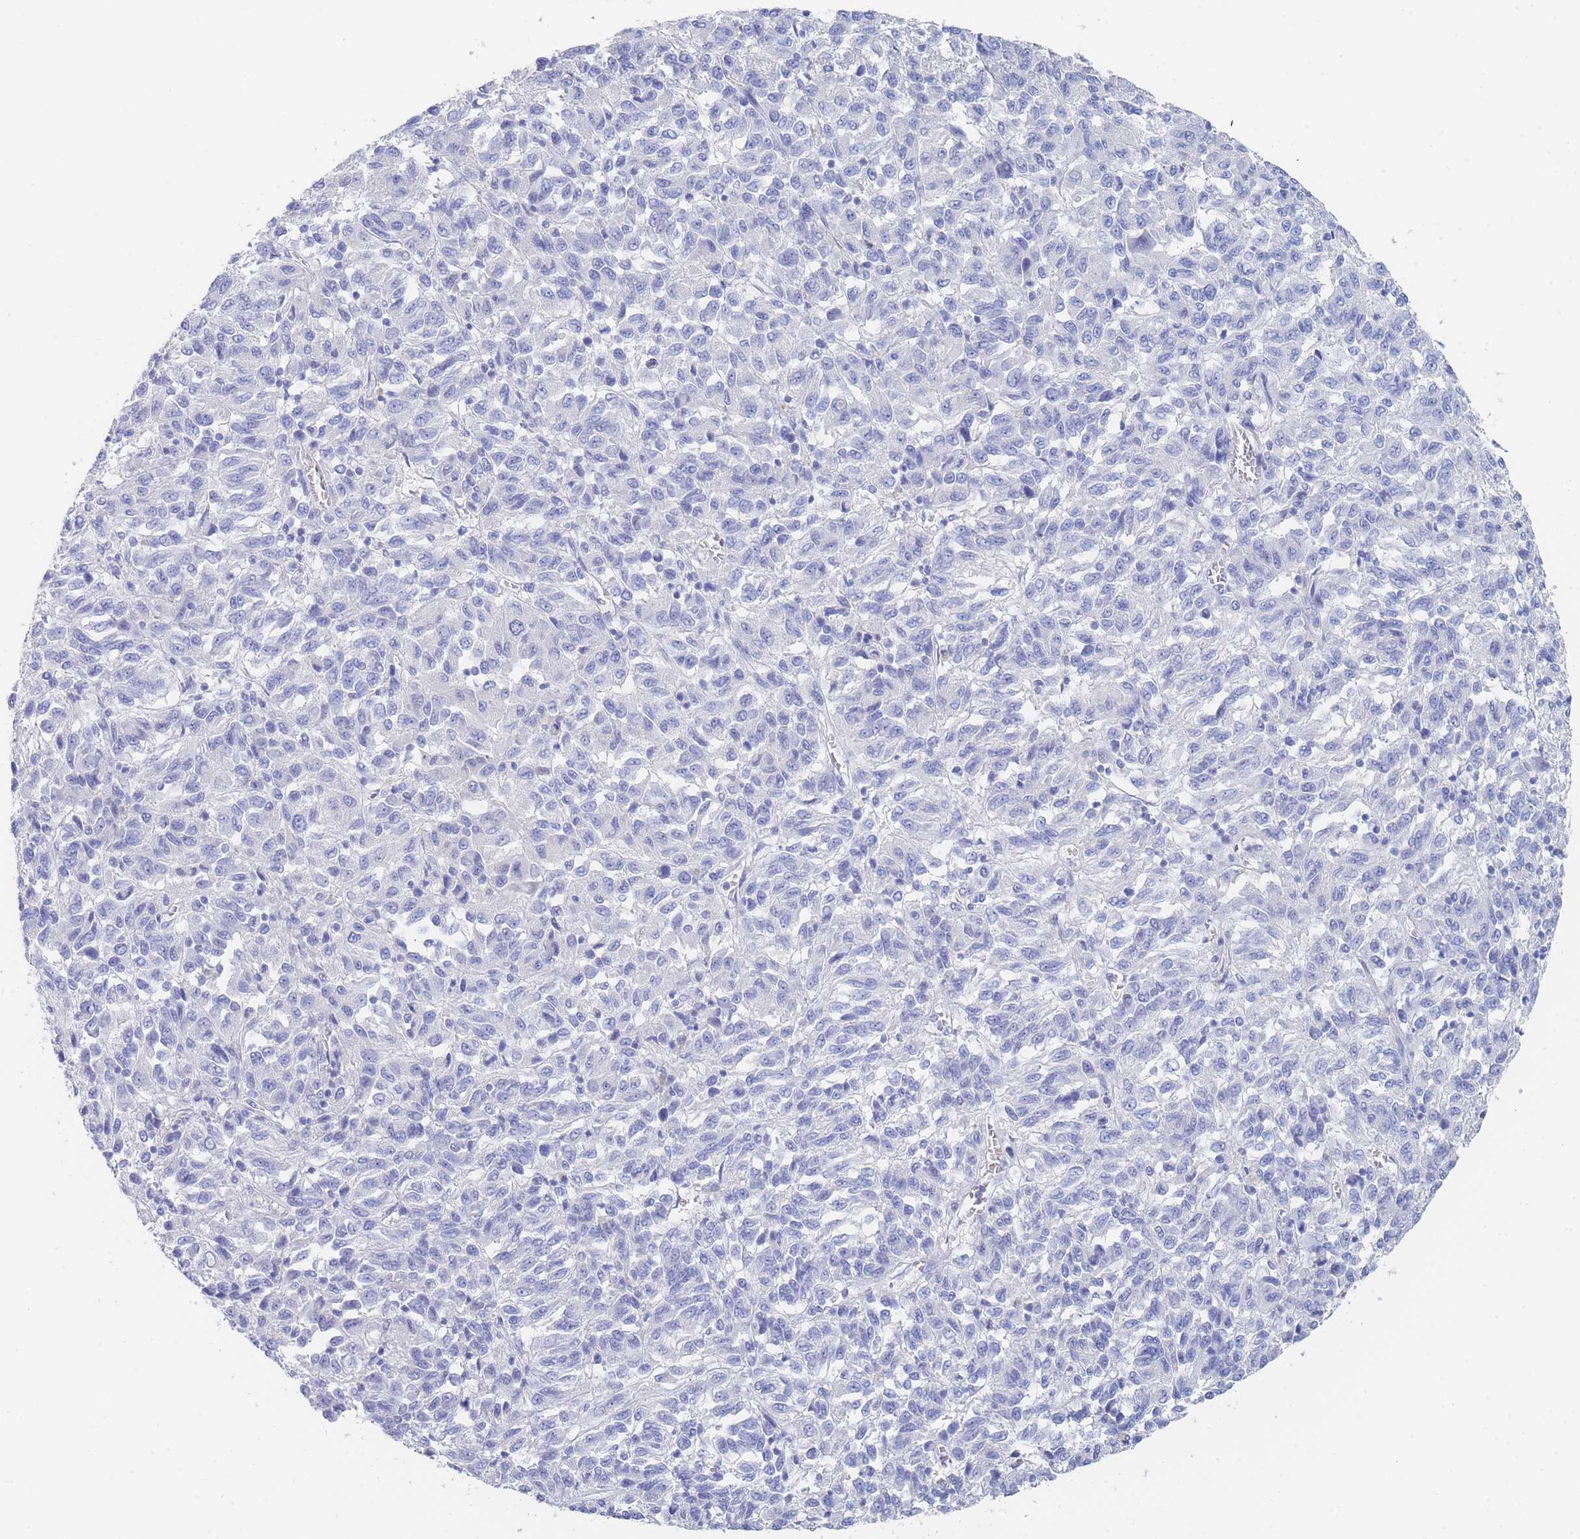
{"staining": {"intensity": "negative", "quantity": "none", "location": "none"}, "tissue": "melanoma", "cell_type": "Tumor cells", "image_type": "cancer", "snomed": [{"axis": "morphology", "description": "Malignant melanoma, Metastatic site"}, {"axis": "topography", "description": "Lung"}], "caption": "High magnification brightfield microscopy of melanoma stained with DAB (3,3'-diaminobenzidine) (brown) and counterstained with hematoxylin (blue): tumor cells show no significant positivity.", "gene": "SLC25A35", "patient": {"sex": "male", "age": 64}}